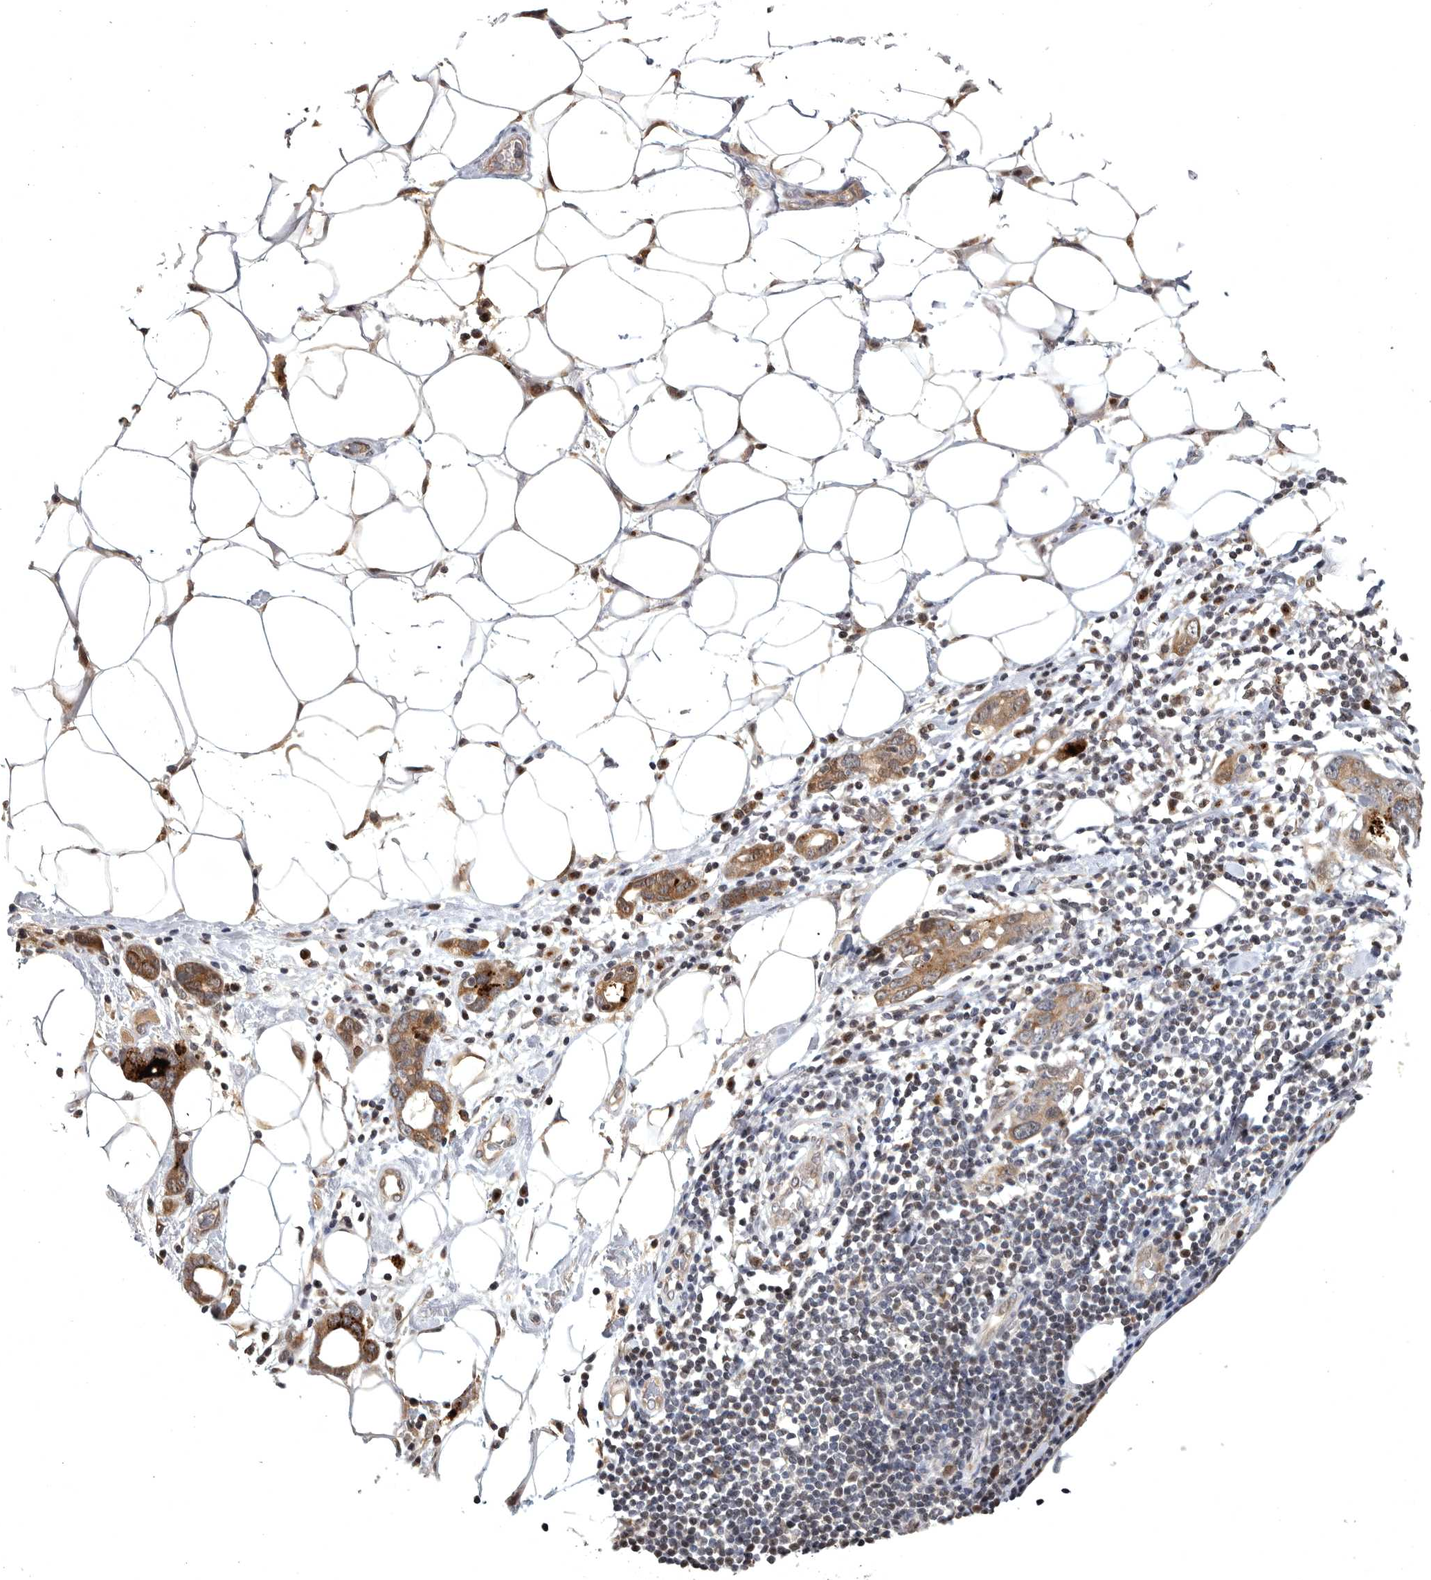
{"staining": {"intensity": "moderate", "quantity": "<25%", "location": "cytoplasmic/membranous"}, "tissue": "stomach cancer", "cell_type": "Tumor cells", "image_type": "cancer", "snomed": [{"axis": "morphology", "description": "Adenocarcinoma, NOS"}, {"axis": "topography", "description": "Stomach, lower"}], "caption": "This photomicrograph shows IHC staining of human stomach adenocarcinoma, with low moderate cytoplasmic/membranous staining in about <25% of tumor cells.", "gene": "MAN2A1", "patient": {"sex": "female", "age": 93}}